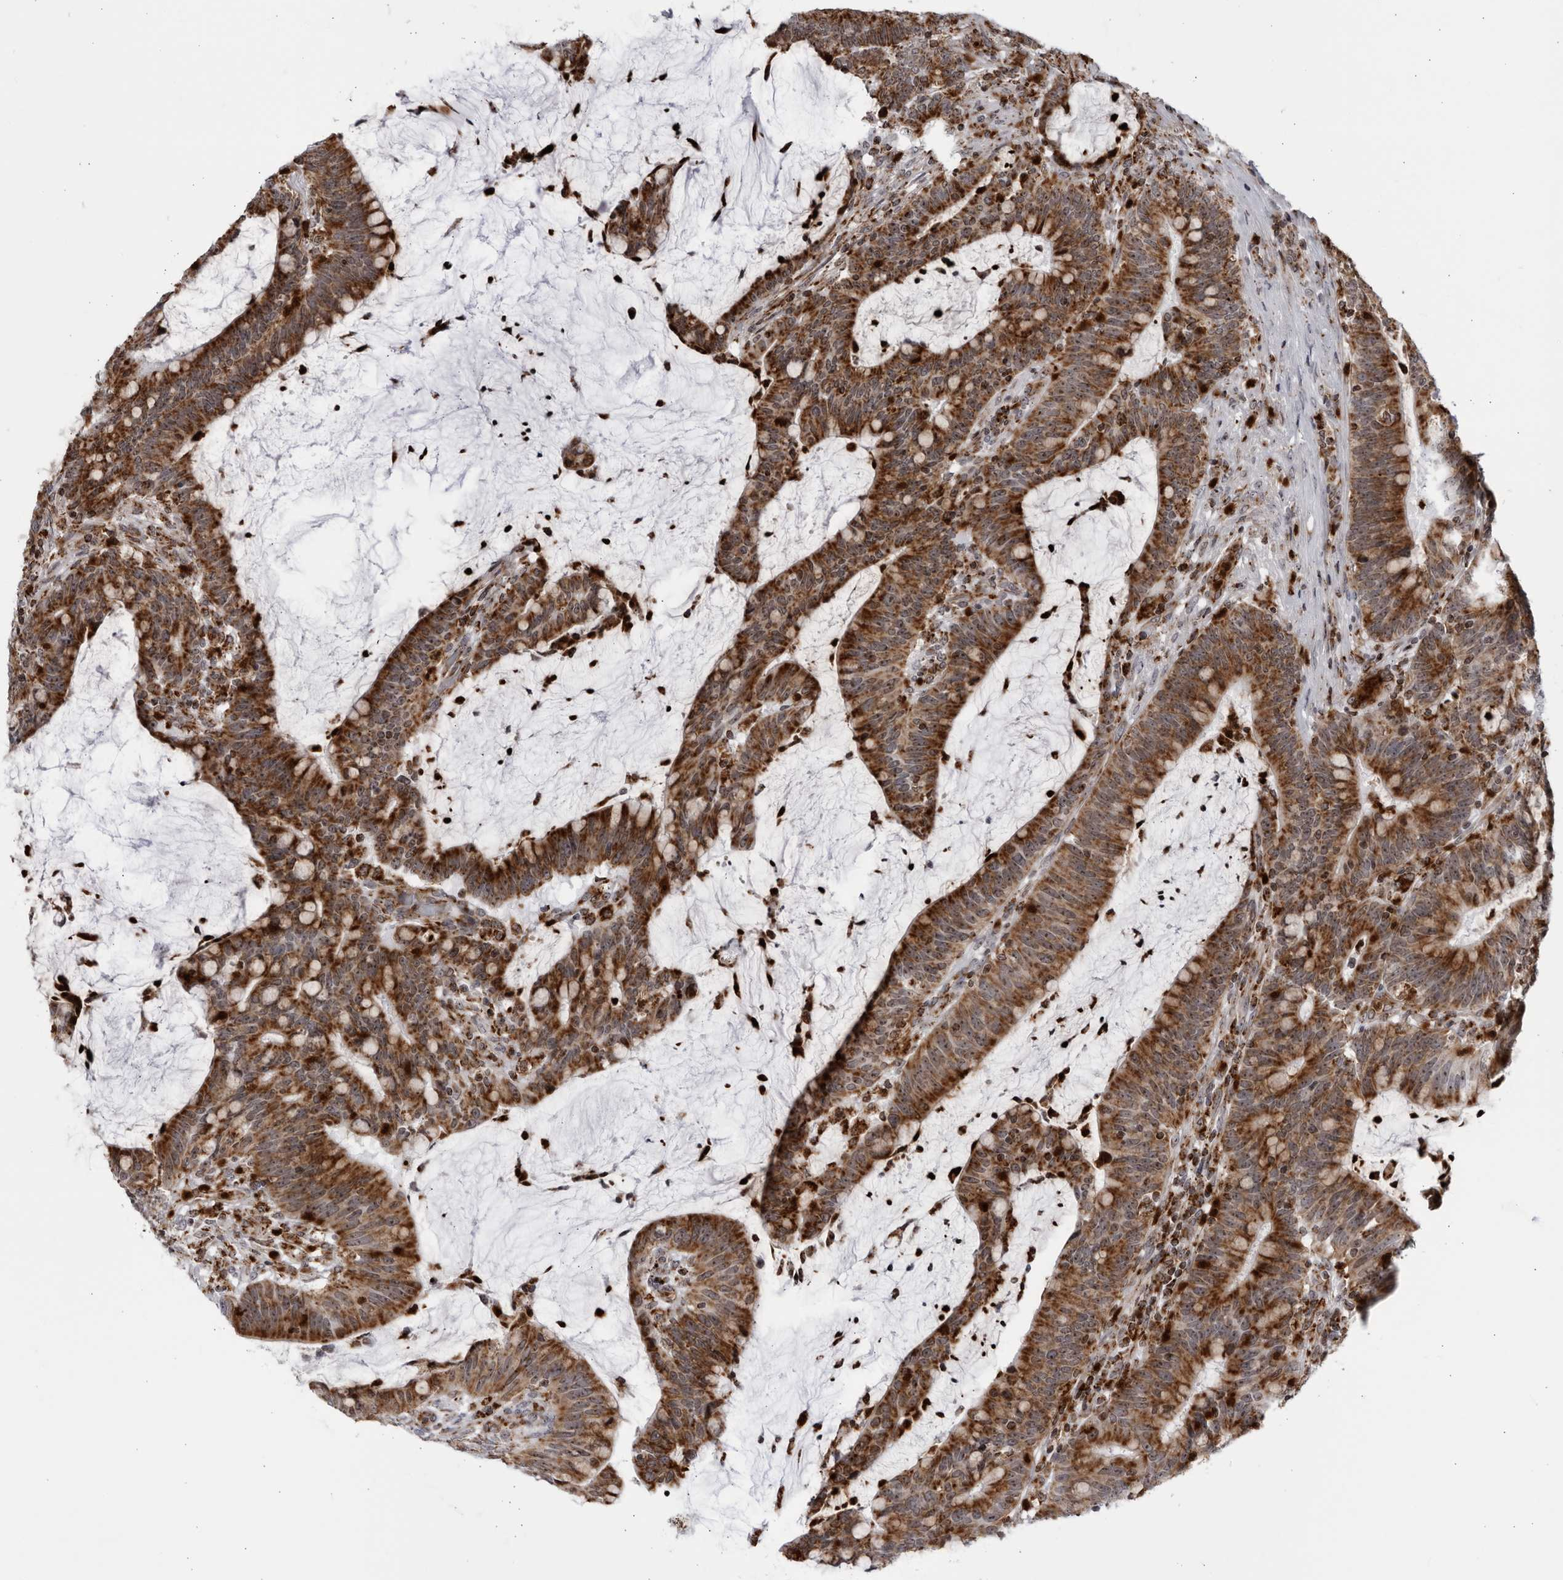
{"staining": {"intensity": "strong", "quantity": ">75%", "location": "cytoplasmic/membranous,nuclear"}, "tissue": "colorectal cancer", "cell_type": "Tumor cells", "image_type": "cancer", "snomed": [{"axis": "morphology", "description": "Adenocarcinoma, NOS"}, {"axis": "topography", "description": "Colon"}], "caption": "Protein expression analysis of colorectal cancer demonstrates strong cytoplasmic/membranous and nuclear staining in about >75% of tumor cells. Immunohistochemistry (ihc) stains the protein of interest in brown and the nuclei are stained blue.", "gene": "RBM34", "patient": {"sex": "female", "age": 66}}